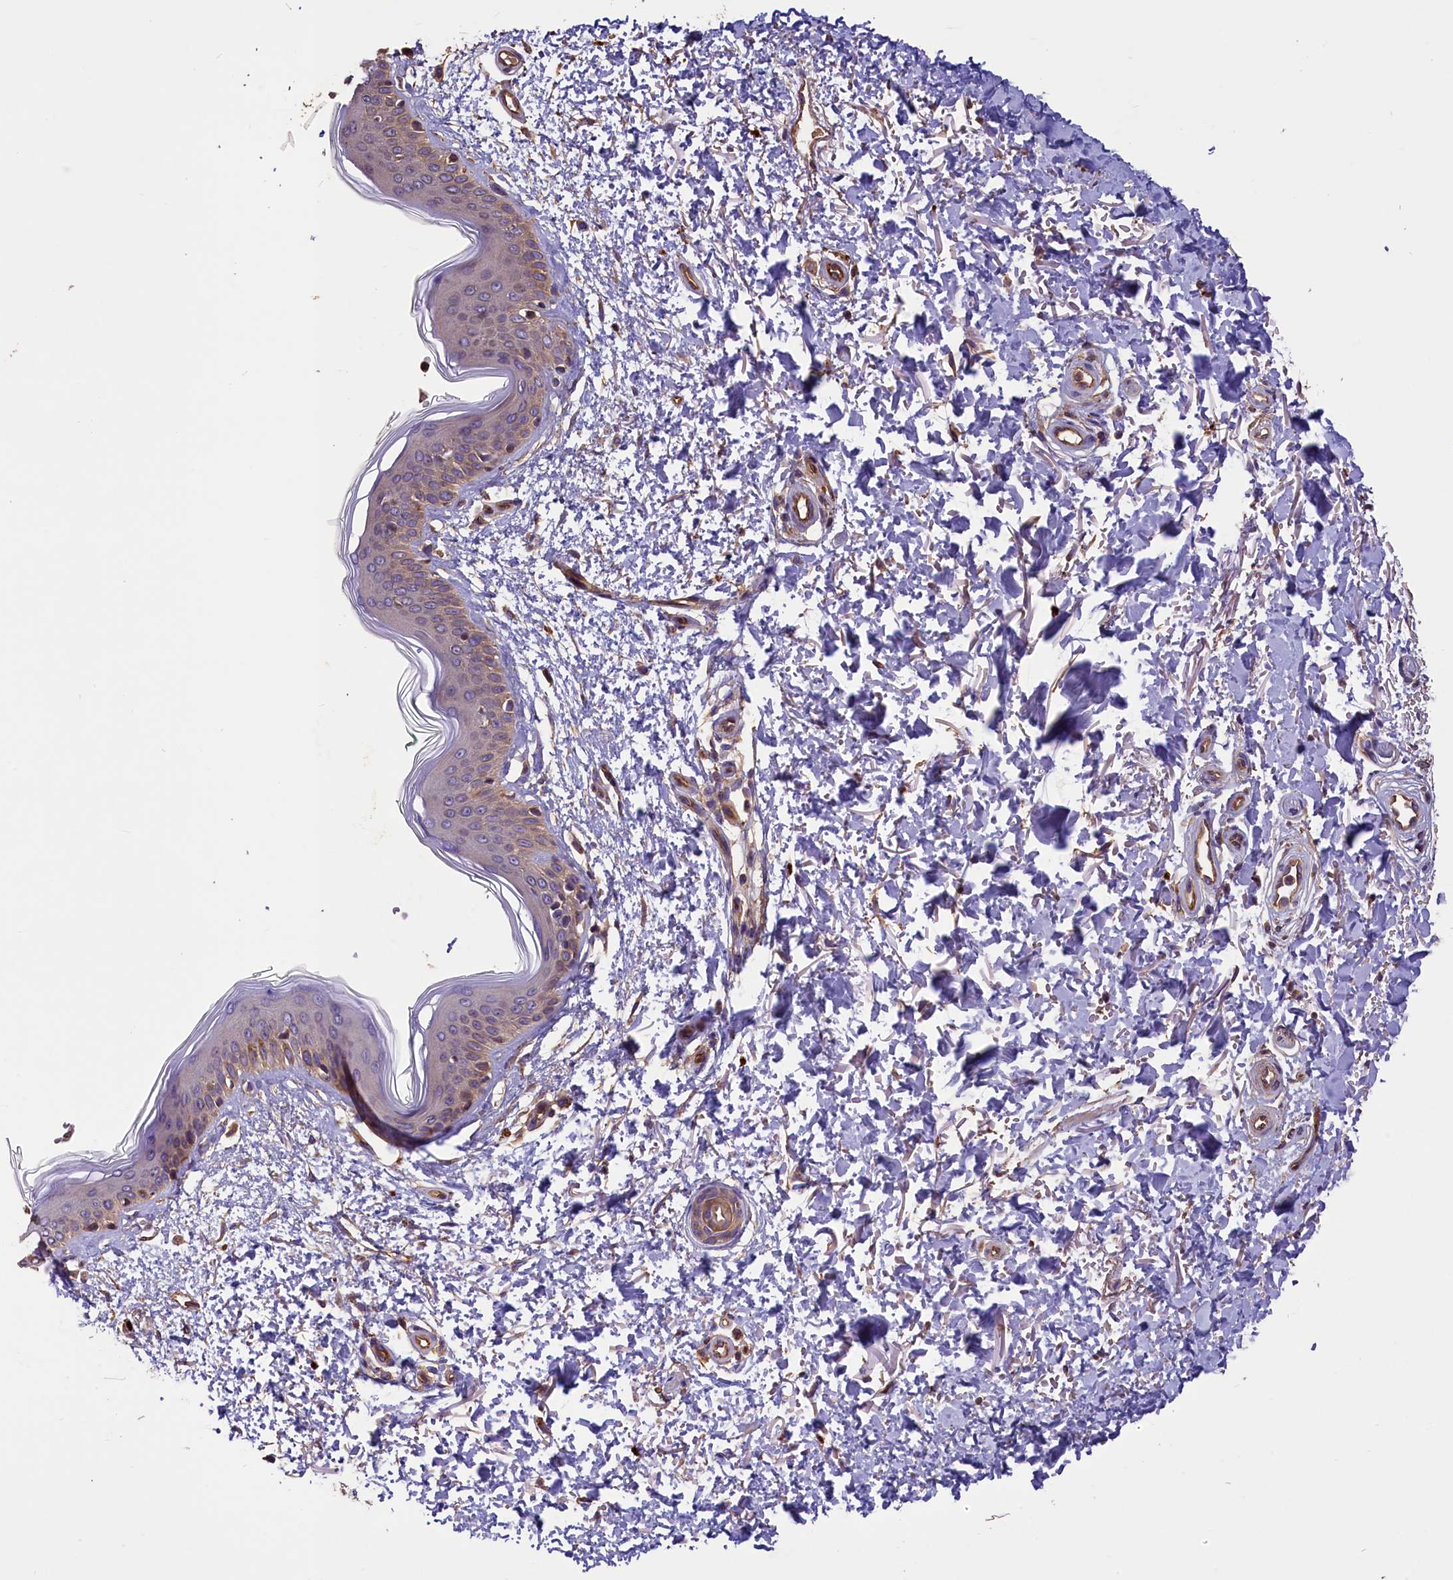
{"staining": {"intensity": "weak", "quantity": ">75%", "location": "cytoplasmic/membranous"}, "tissue": "skin", "cell_type": "Fibroblasts", "image_type": "normal", "snomed": [{"axis": "morphology", "description": "Normal tissue, NOS"}, {"axis": "topography", "description": "Skin"}], "caption": "This histopathology image displays unremarkable skin stained with IHC to label a protein in brown. The cytoplasmic/membranous of fibroblasts show weak positivity for the protein. Nuclei are counter-stained blue.", "gene": "ERMARD", "patient": {"sex": "male", "age": 66}}